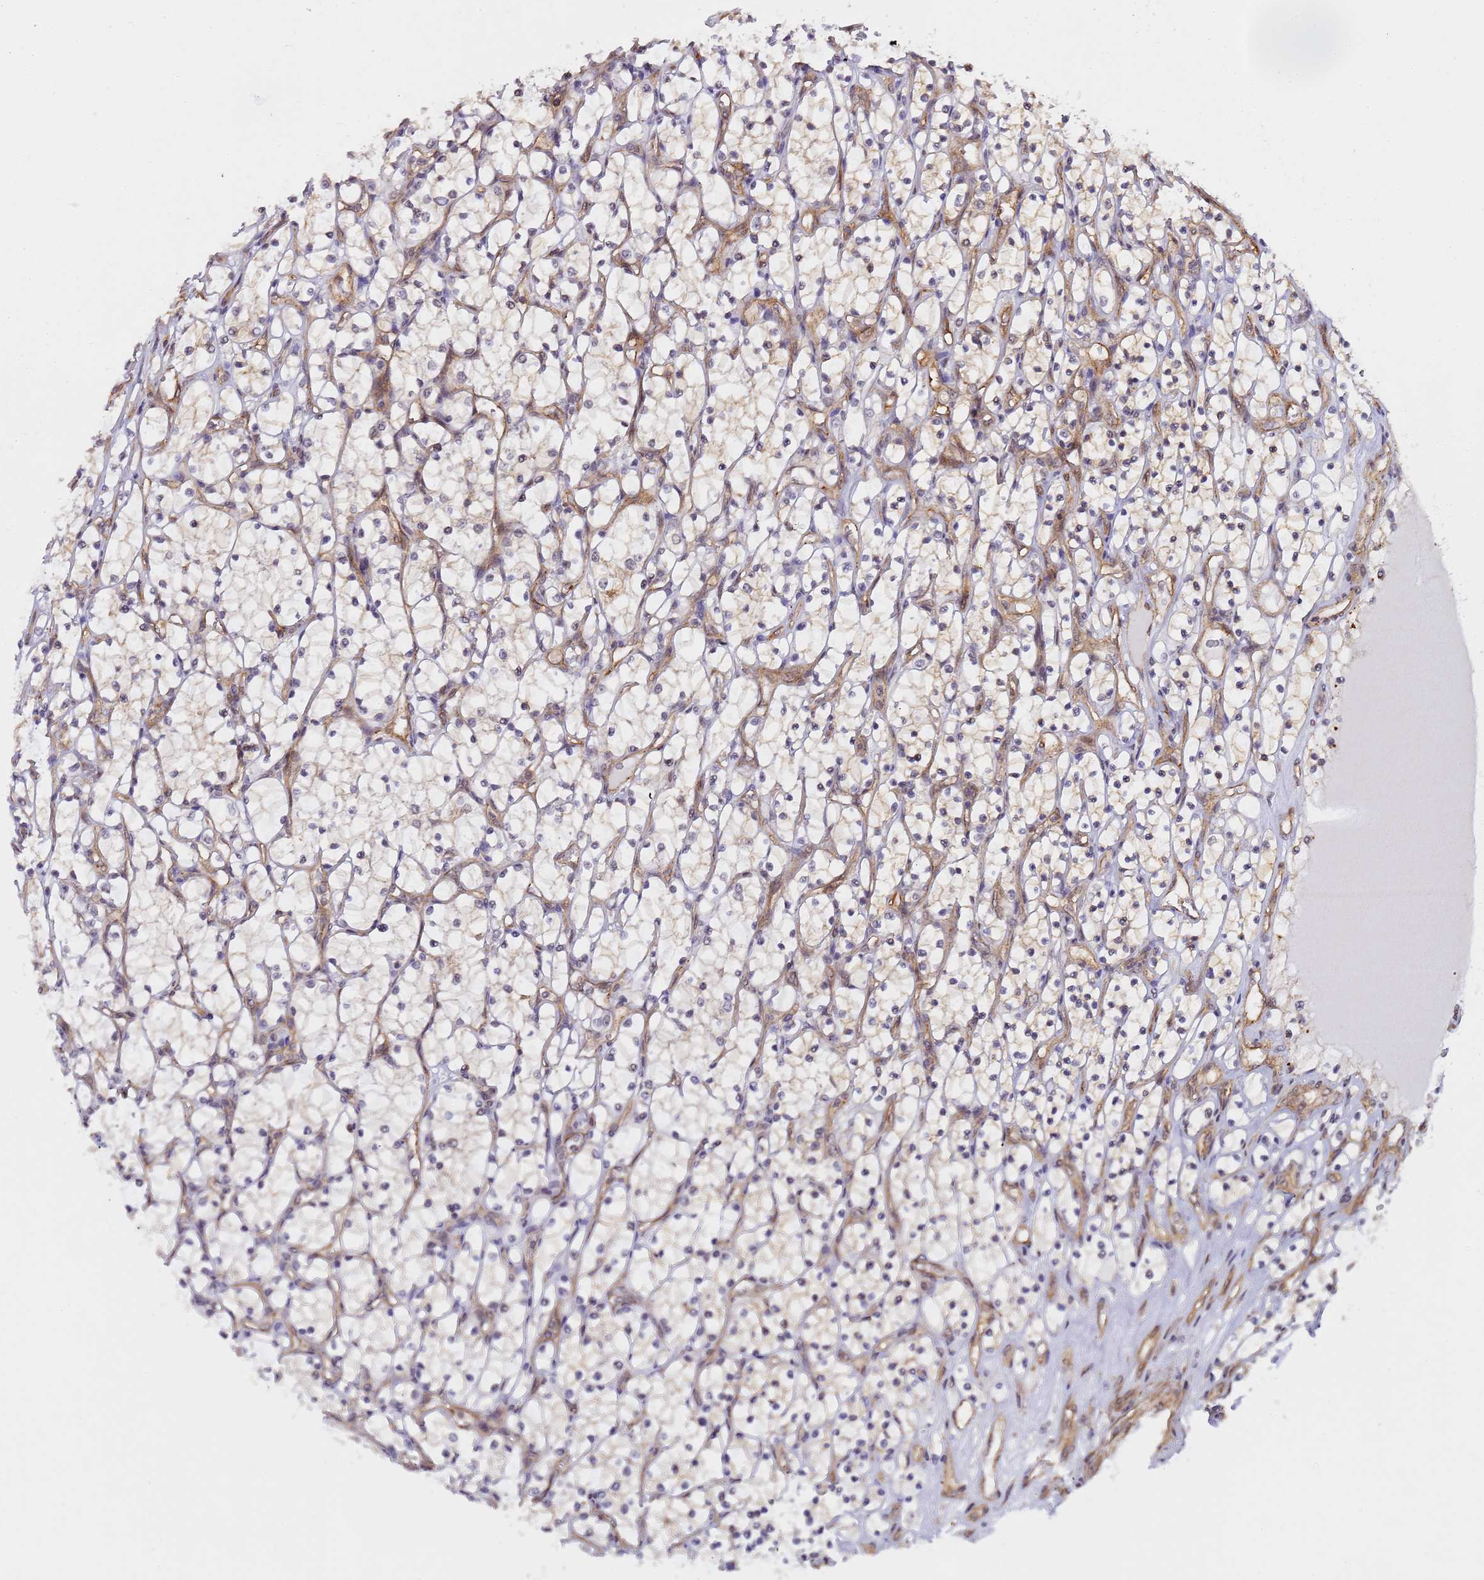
{"staining": {"intensity": "negative", "quantity": "none", "location": "none"}, "tissue": "renal cancer", "cell_type": "Tumor cells", "image_type": "cancer", "snomed": [{"axis": "morphology", "description": "Adenocarcinoma, NOS"}, {"axis": "topography", "description": "Kidney"}], "caption": "DAB immunohistochemical staining of renal cancer shows no significant expression in tumor cells.", "gene": "EMC2", "patient": {"sex": "female", "age": 69}}